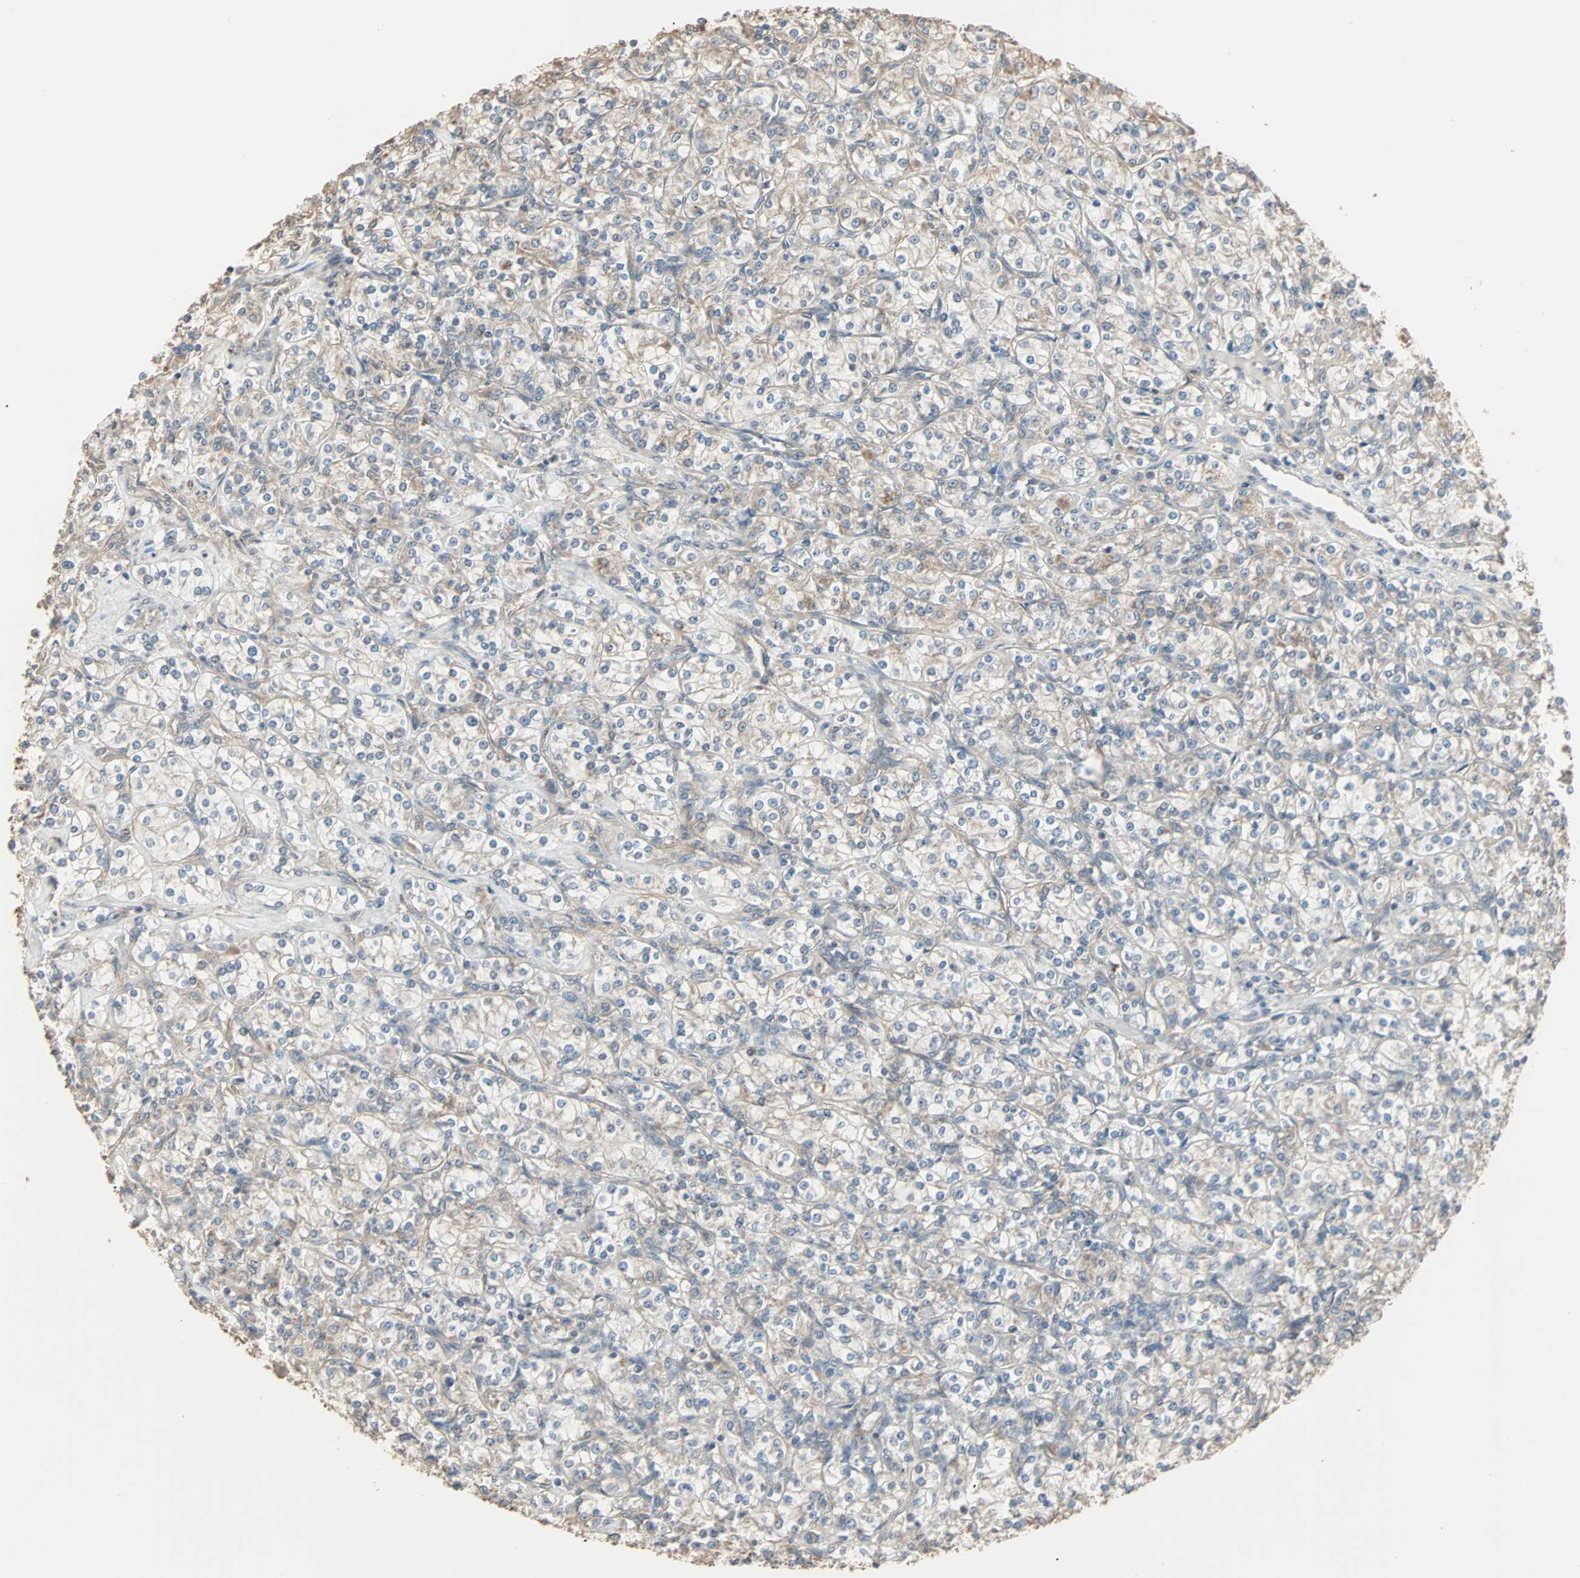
{"staining": {"intensity": "weak", "quantity": ">75%", "location": "cytoplasmic/membranous"}, "tissue": "renal cancer", "cell_type": "Tumor cells", "image_type": "cancer", "snomed": [{"axis": "morphology", "description": "Adenocarcinoma, NOS"}, {"axis": "topography", "description": "Kidney"}], "caption": "Immunohistochemistry micrograph of renal cancer (adenocarcinoma) stained for a protein (brown), which shows low levels of weak cytoplasmic/membranous expression in about >75% of tumor cells.", "gene": "GALNT3", "patient": {"sex": "male", "age": 77}}